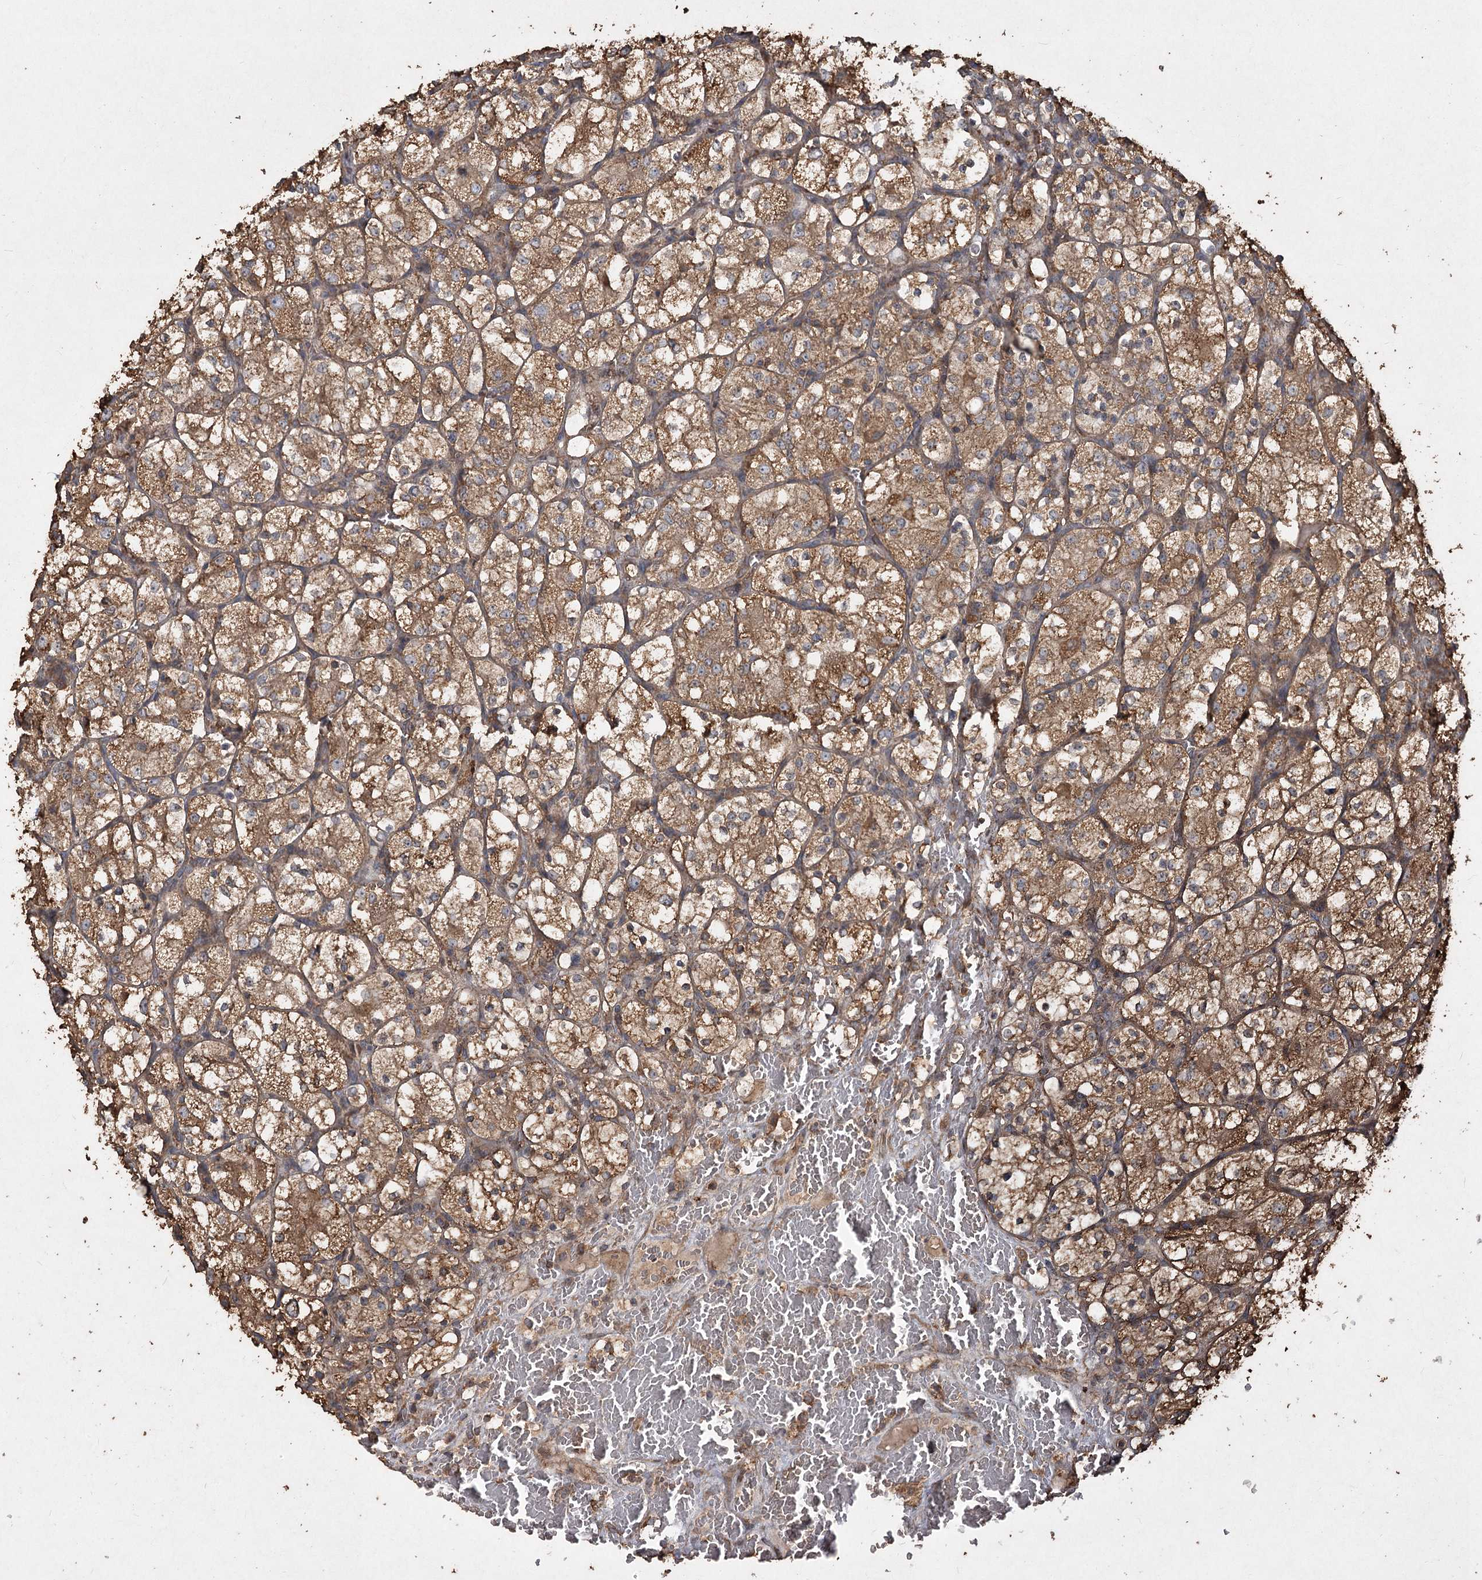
{"staining": {"intensity": "moderate", "quantity": ">75%", "location": "cytoplasmic/membranous"}, "tissue": "renal cancer", "cell_type": "Tumor cells", "image_type": "cancer", "snomed": [{"axis": "morphology", "description": "Adenocarcinoma, NOS"}, {"axis": "topography", "description": "Kidney"}], "caption": "Adenocarcinoma (renal) was stained to show a protein in brown. There is medium levels of moderate cytoplasmic/membranous staining in about >75% of tumor cells.", "gene": "PIK3C2A", "patient": {"sex": "female", "age": 69}}